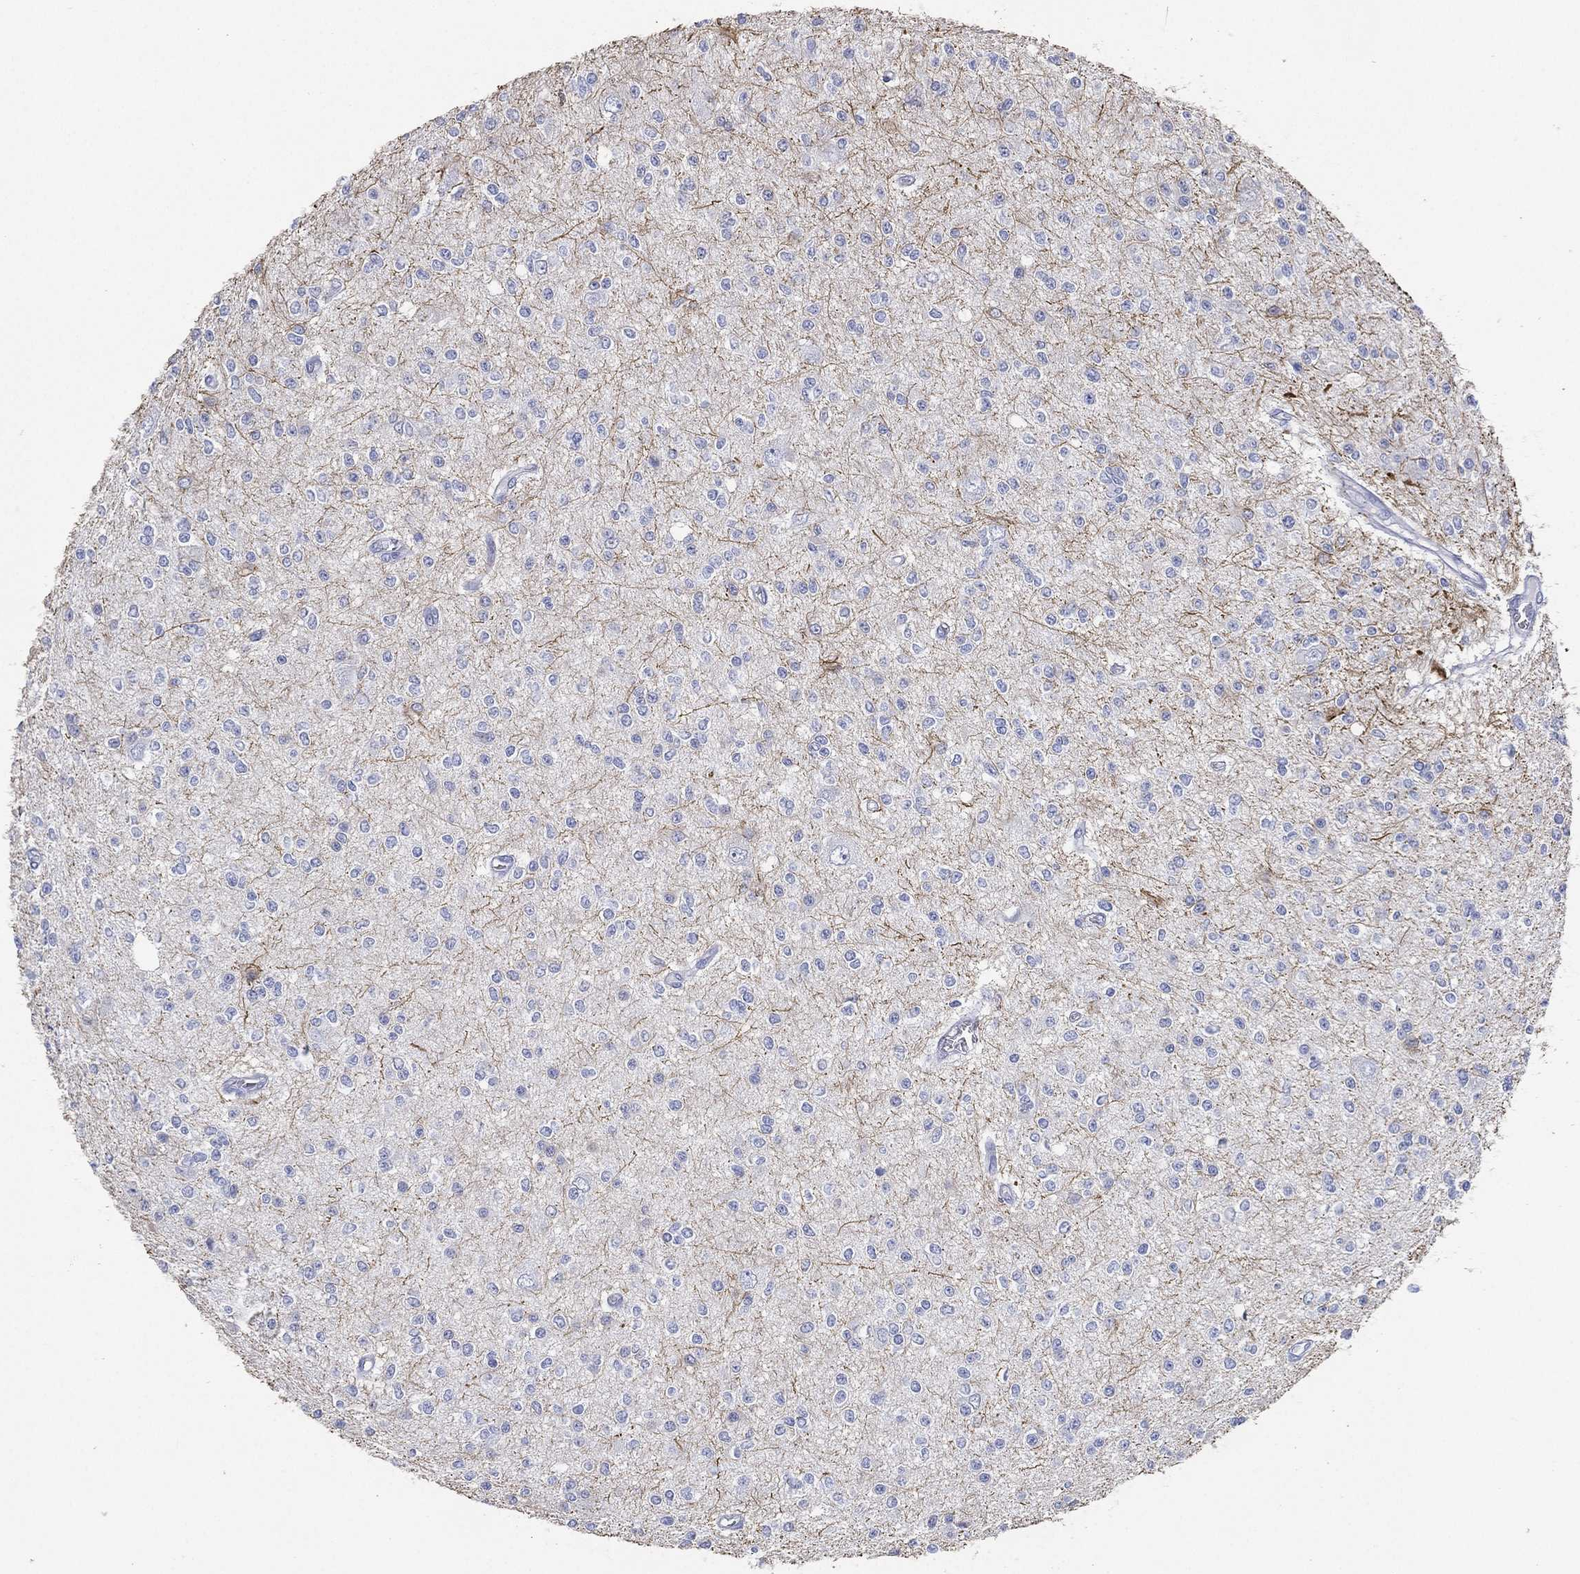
{"staining": {"intensity": "negative", "quantity": "none", "location": "none"}, "tissue": "glioma", "cell_type": "Tumor cells", "image_type": "cancer", "snomed": [{"axis": "morphology", "description": "Glioma, malignant, Low grade"}, {"axis": "topography", "description": "Brain"}], "caption": "Image shows no protein staining in tumor cells of glioma tissue.", "gene": "FMO1", "patient": {"sex": "male", "age": 67}}